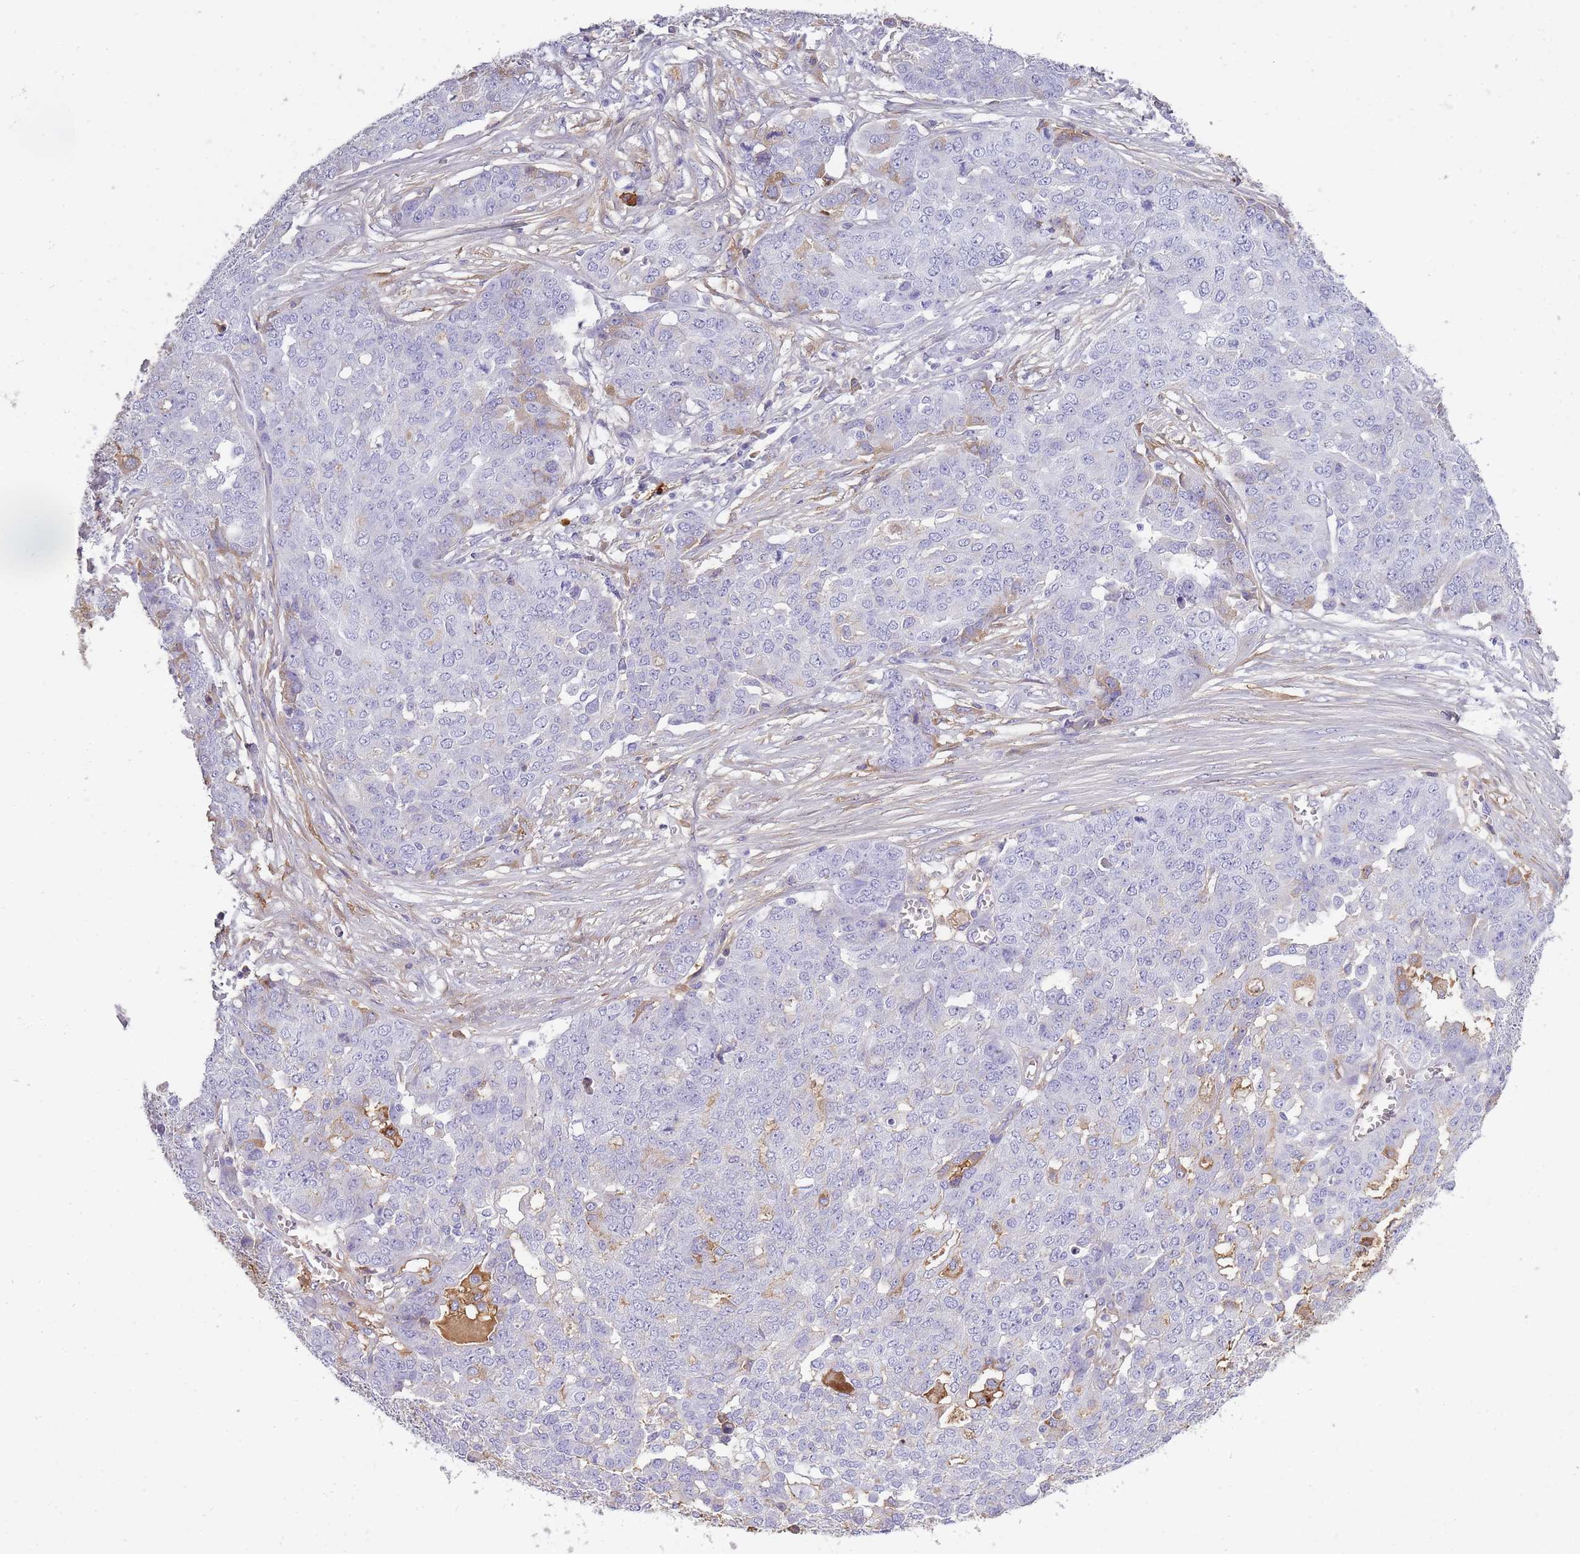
{"staining": {"intensity": "moderate", "quantity": "<25%", "location": "cytoplasmic/membranous"}, "tissue": "ovarian cancer", "cell_type": "Tumor cells", "image_type": "cancer", "snomed": [{"axis": "morphology", "description": "Cystadenocarcinoma, serous, NOS"}, {"axis": "topography", "description": "Soft tissue"}, {"axis": "topography", "description": "Ovary"}], "caption": "The image displays a brown stain indicating the presence of a protein in the cytoplasmic/membranous of tumor cells in ovarian serous cystadenocarcinoma.", "gene": "IGKV1D-42", "patient": {"sex": "female", "age": 57}}